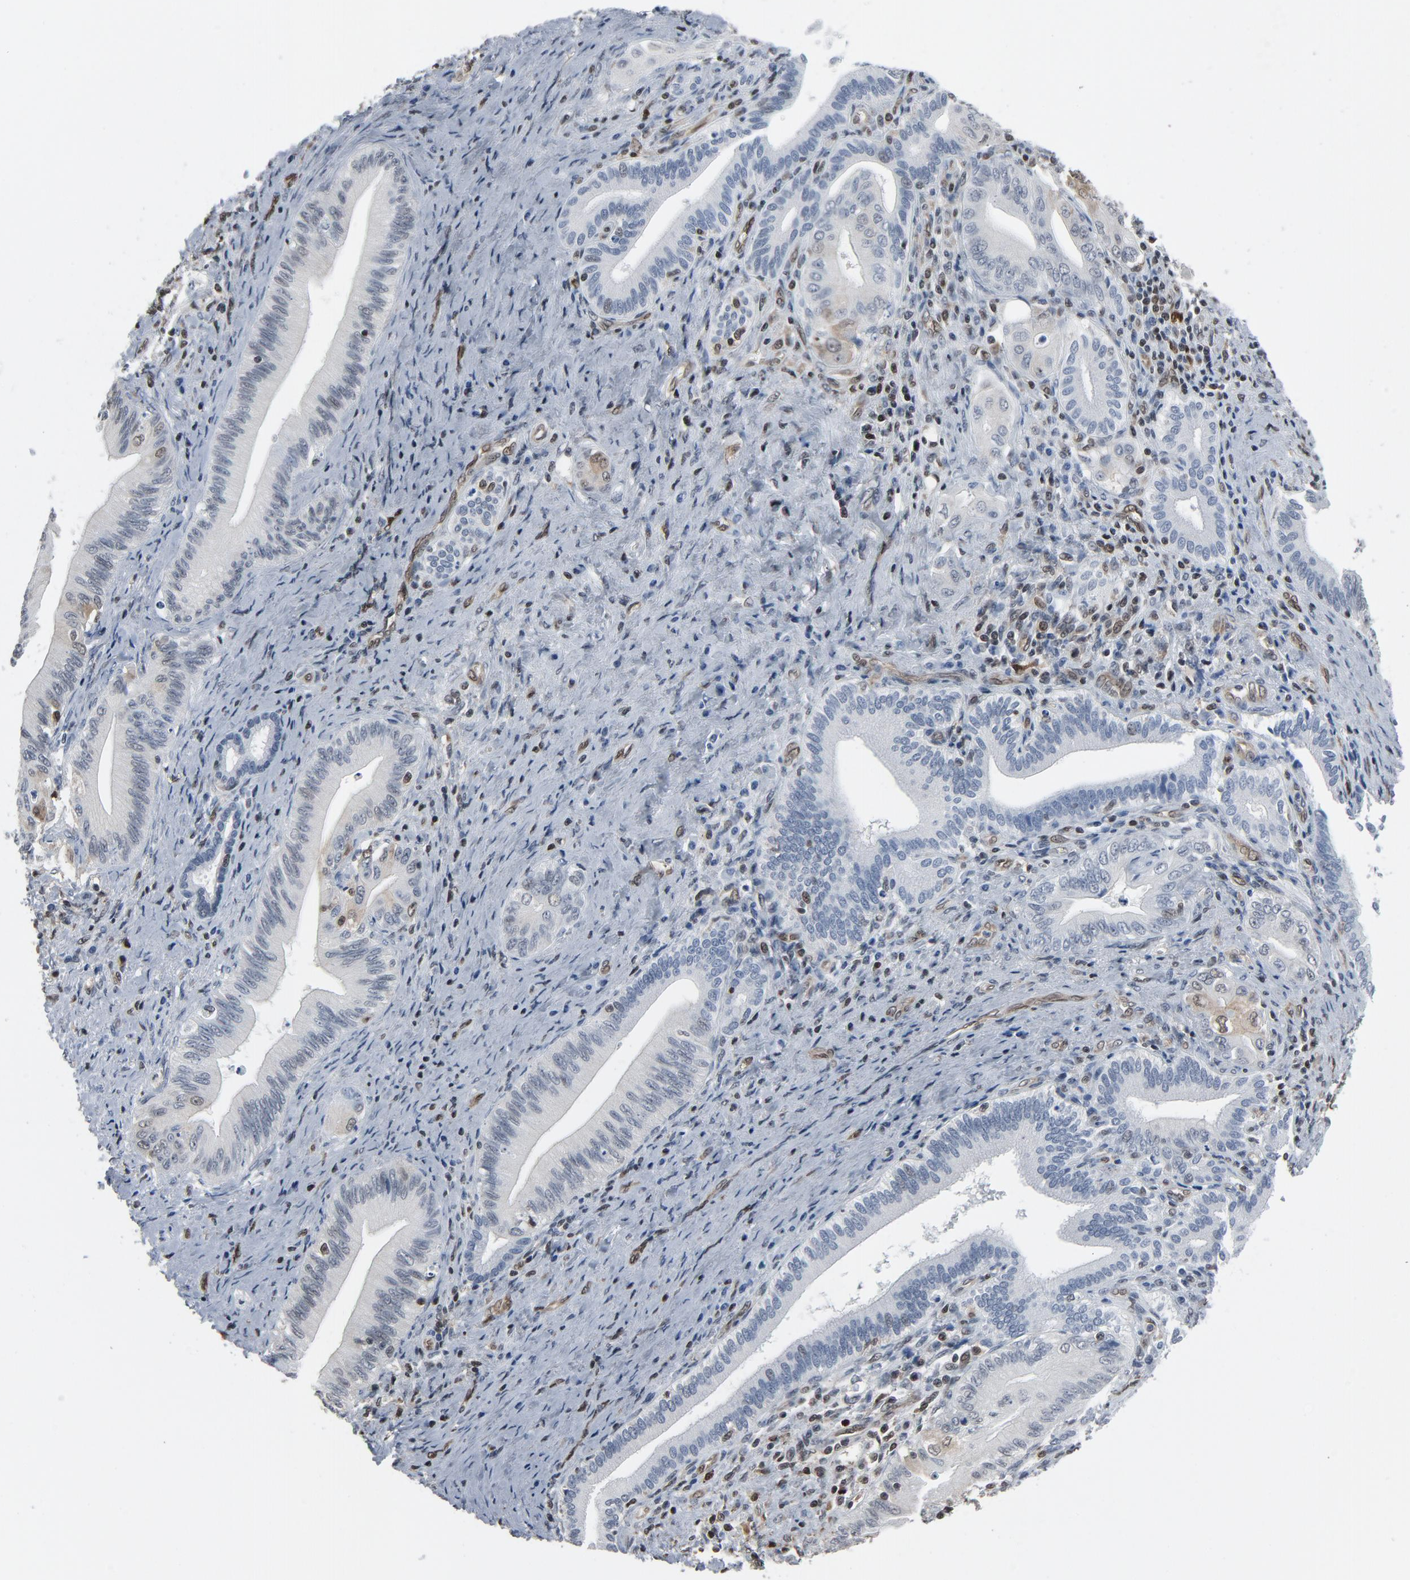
{"staining": {"intensity": "negative", "quantity": "none", "location": "none"}, "tissue": "liver cancer", "cell_type": "Tumor cells", "image_type": "cancer", "snomed": [{"axis": "morphology", "description": "Cholangiocarcinoma"}, {"axis": "topography", "description": "Liver"}], "caption": "Cholangiocarcinoma (liver) stained for a protein using immunohistochemistry exhibits no positivity tumor cells.", "gene": "STAT5A", "patient": {"sex": "male", "age": 58}}